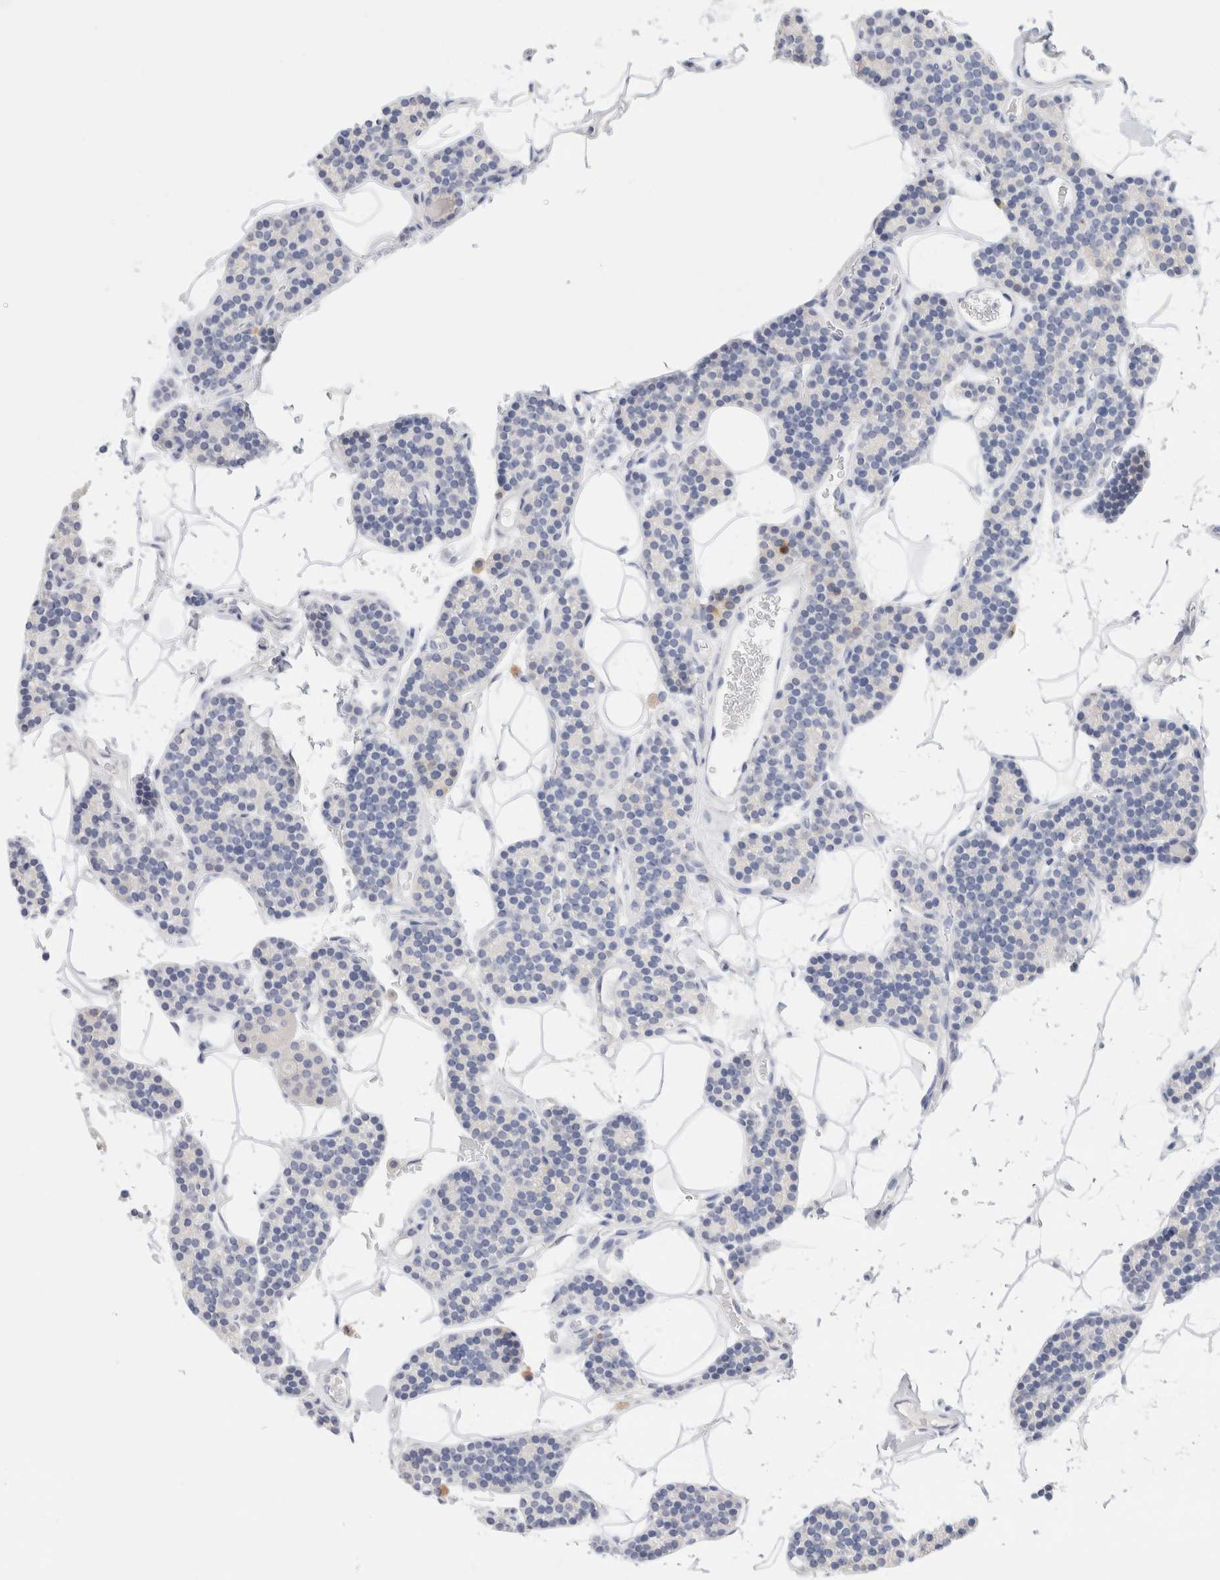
{"staining": {"intensity": "negative", "quantity": "none", "location": "none"}, "tissue": "parathyroid gland", "cell_type": "Glandular cells", "image_type": "normal", "snomed": [{"axis": "morphology", "description": "Normal tissue, NOS"}, {"axis": "topography", "description": "Parathyroid gland"}], "caption": "IHC micrograph of normal human parathyroid gland stained for a protein (brown), which shows no staining in glandular cells. (Immunohistochemistry, brightfield microscopy, high magnification).", "gene": "GADD45G", "patient": {"sex": "male", "age": 52}}